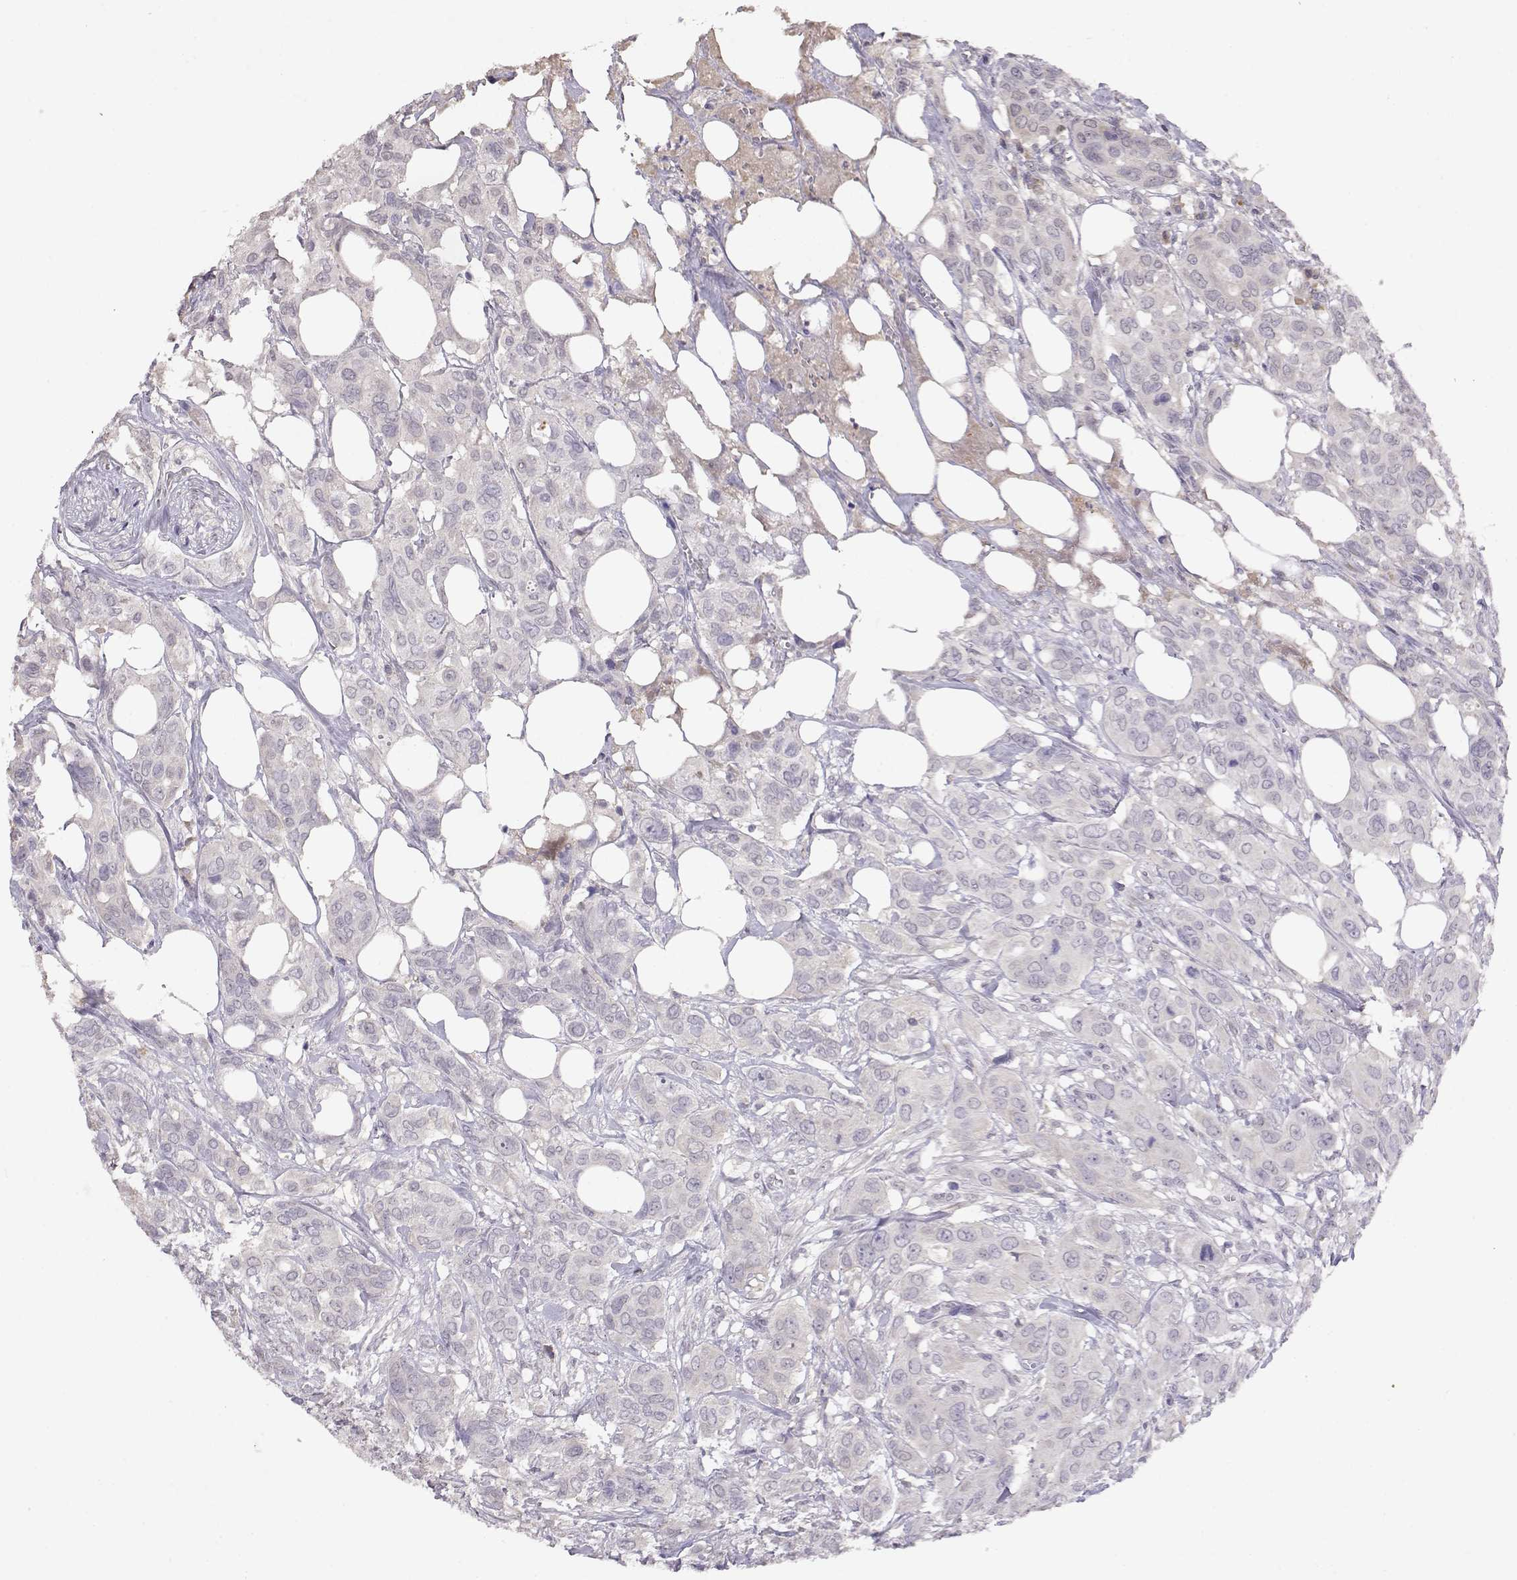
{"staining": {"intensity": "negative", "quantity": "none", "location": "none"}, "tissue": "urothelial cancer", "cell_type": "Tumor cells", "image_type": "cancer", "snomed": [{"axis": "morphology", "description": "Urothelial carcinoma, NOS"}, {"axis": "morphology", "description": "Urothelial carcinoma, High grade"}, {"axis": "topography", "description": "Urinary bladder"}], "caption": "Immunohistochemical staining of transitional cell carcinoma shows no significant staining in tumor cells.", "gene": "TACR1", "patient": {"sex": "male", "age": 63}}